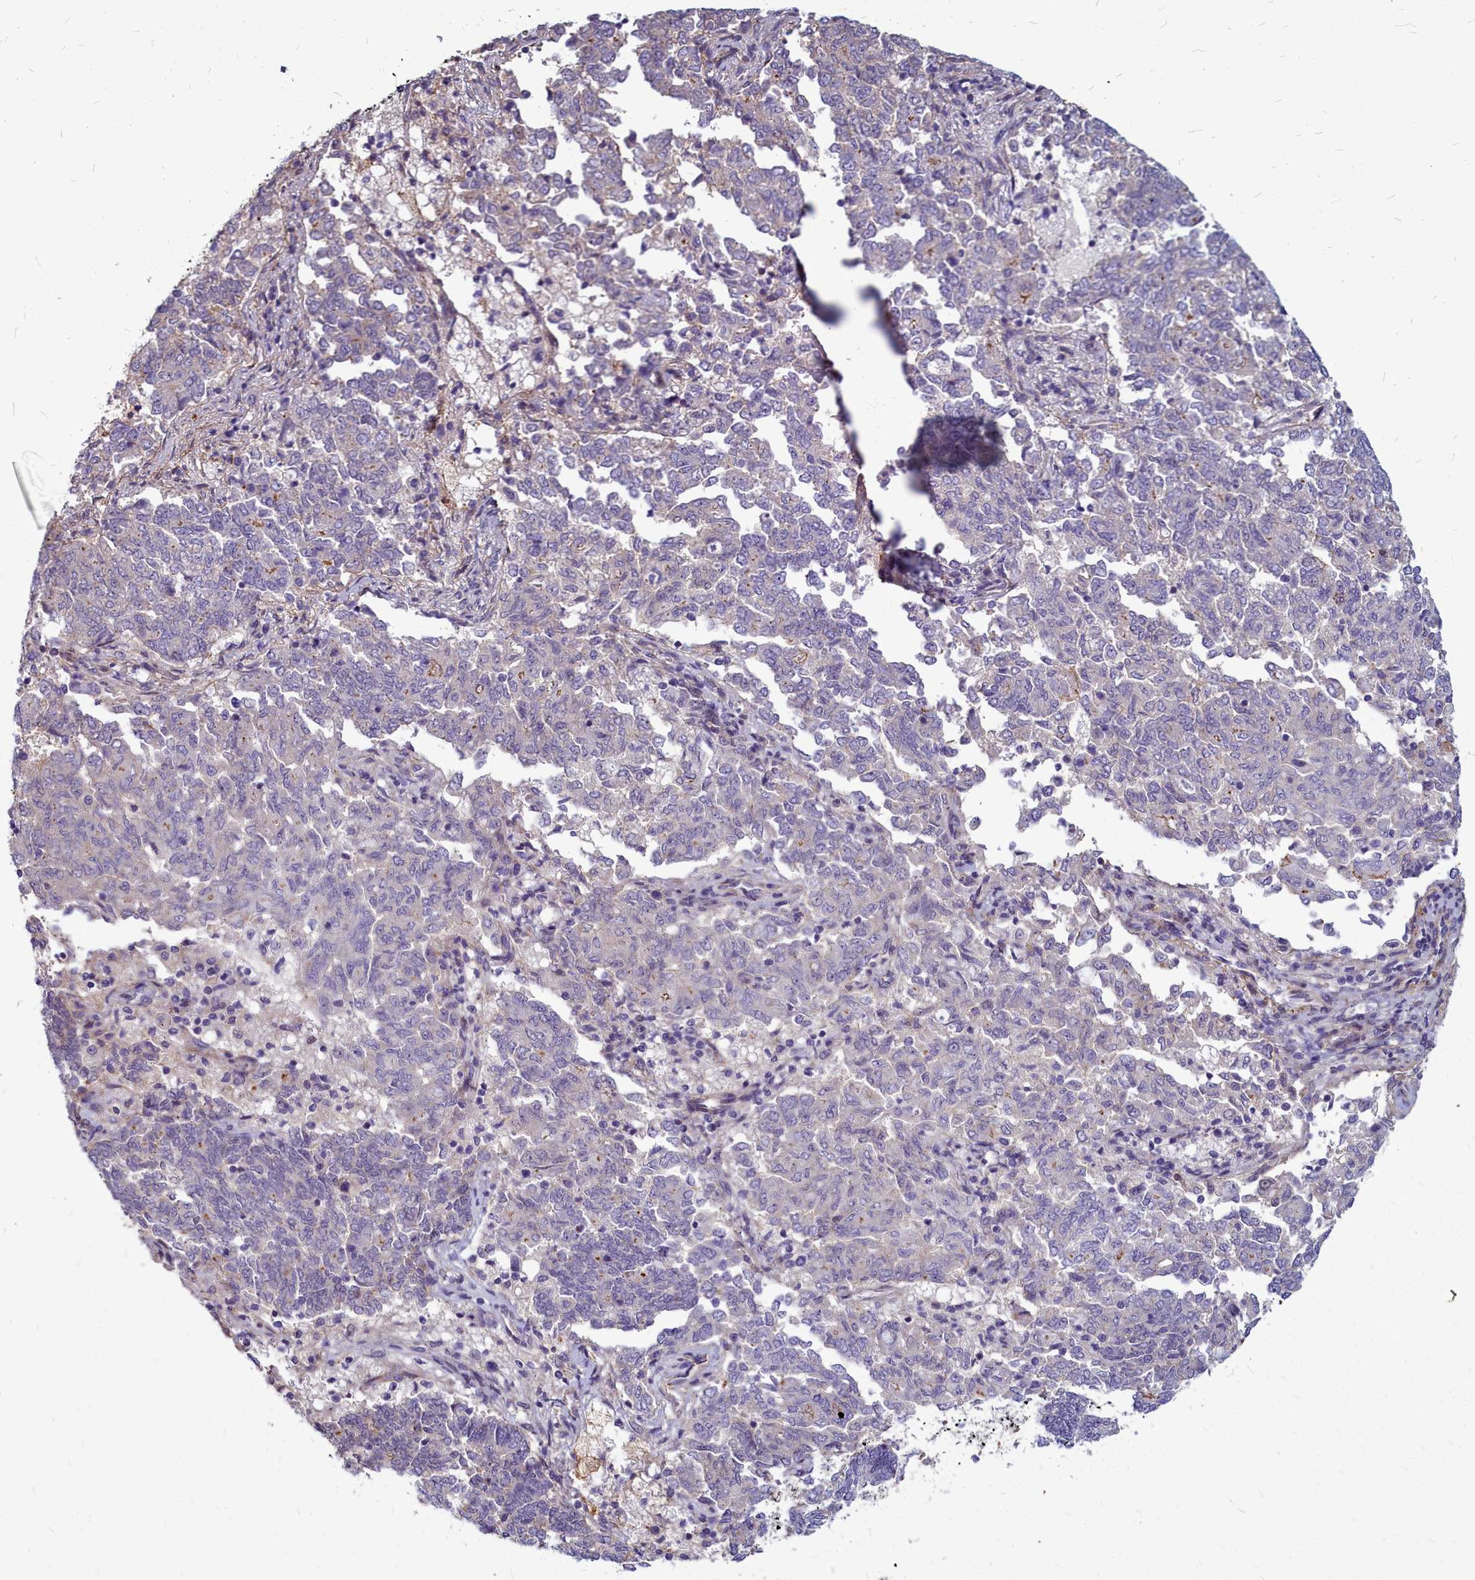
{"staining": {"intensity": "negative", "quantity": "none", "location": "none"}, "tissue": "endometrial cancer", "cell_type": "Tumor cells", "image_type": "cancer", "snomed": [{"axis": "morphology", "description": "Adenocarcinoma, NOS"}, {"axis": "topography", "description": "Endometrium"}], "caption": "This is an immunohistochemistry image of adenocarcinoma (endometrial). There is no positivity in tumor cells.", "gene": "TTC5", "patient": {"sex": "female", "age": 80}}